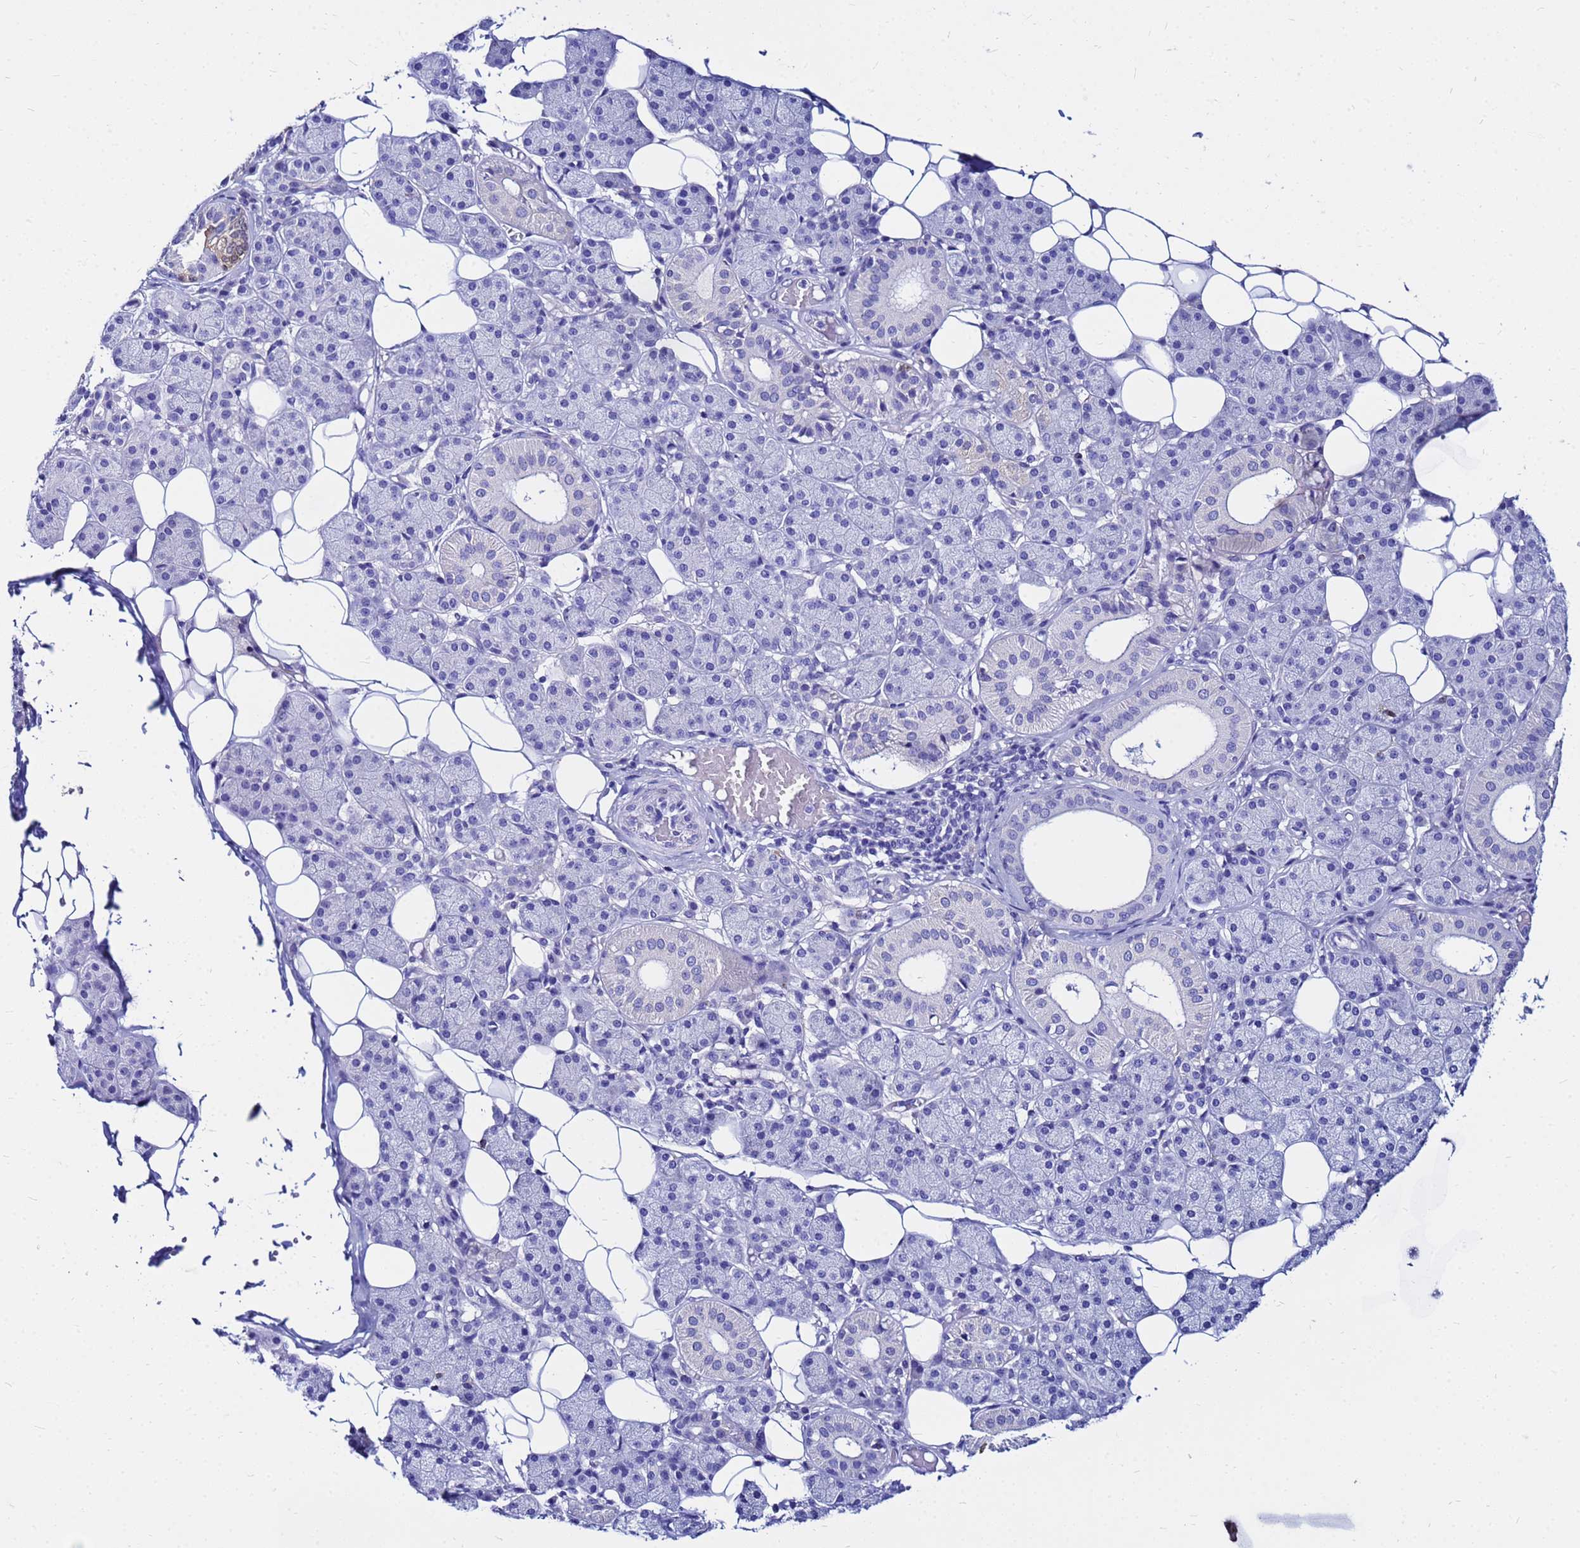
{"staining": {"intensity": "negative", "quantity": "none", "location": "none"}, "tissue": "salivary gland", "cell_type": "Glandular cells", "image_type": "normal", "snomed": [{"axis": "morphology", "description": "Normal tissue, NOS"}, {"axis": "topography", "description": "Salivary gland"}], "caption": "The immunohistochemistry histopathology image has no significant expression in glandular cells of salivary gland. Nuclei are stained in blue.", "gene": "PPP1R14C", "patient": {"sex": "female", "age": 33}}